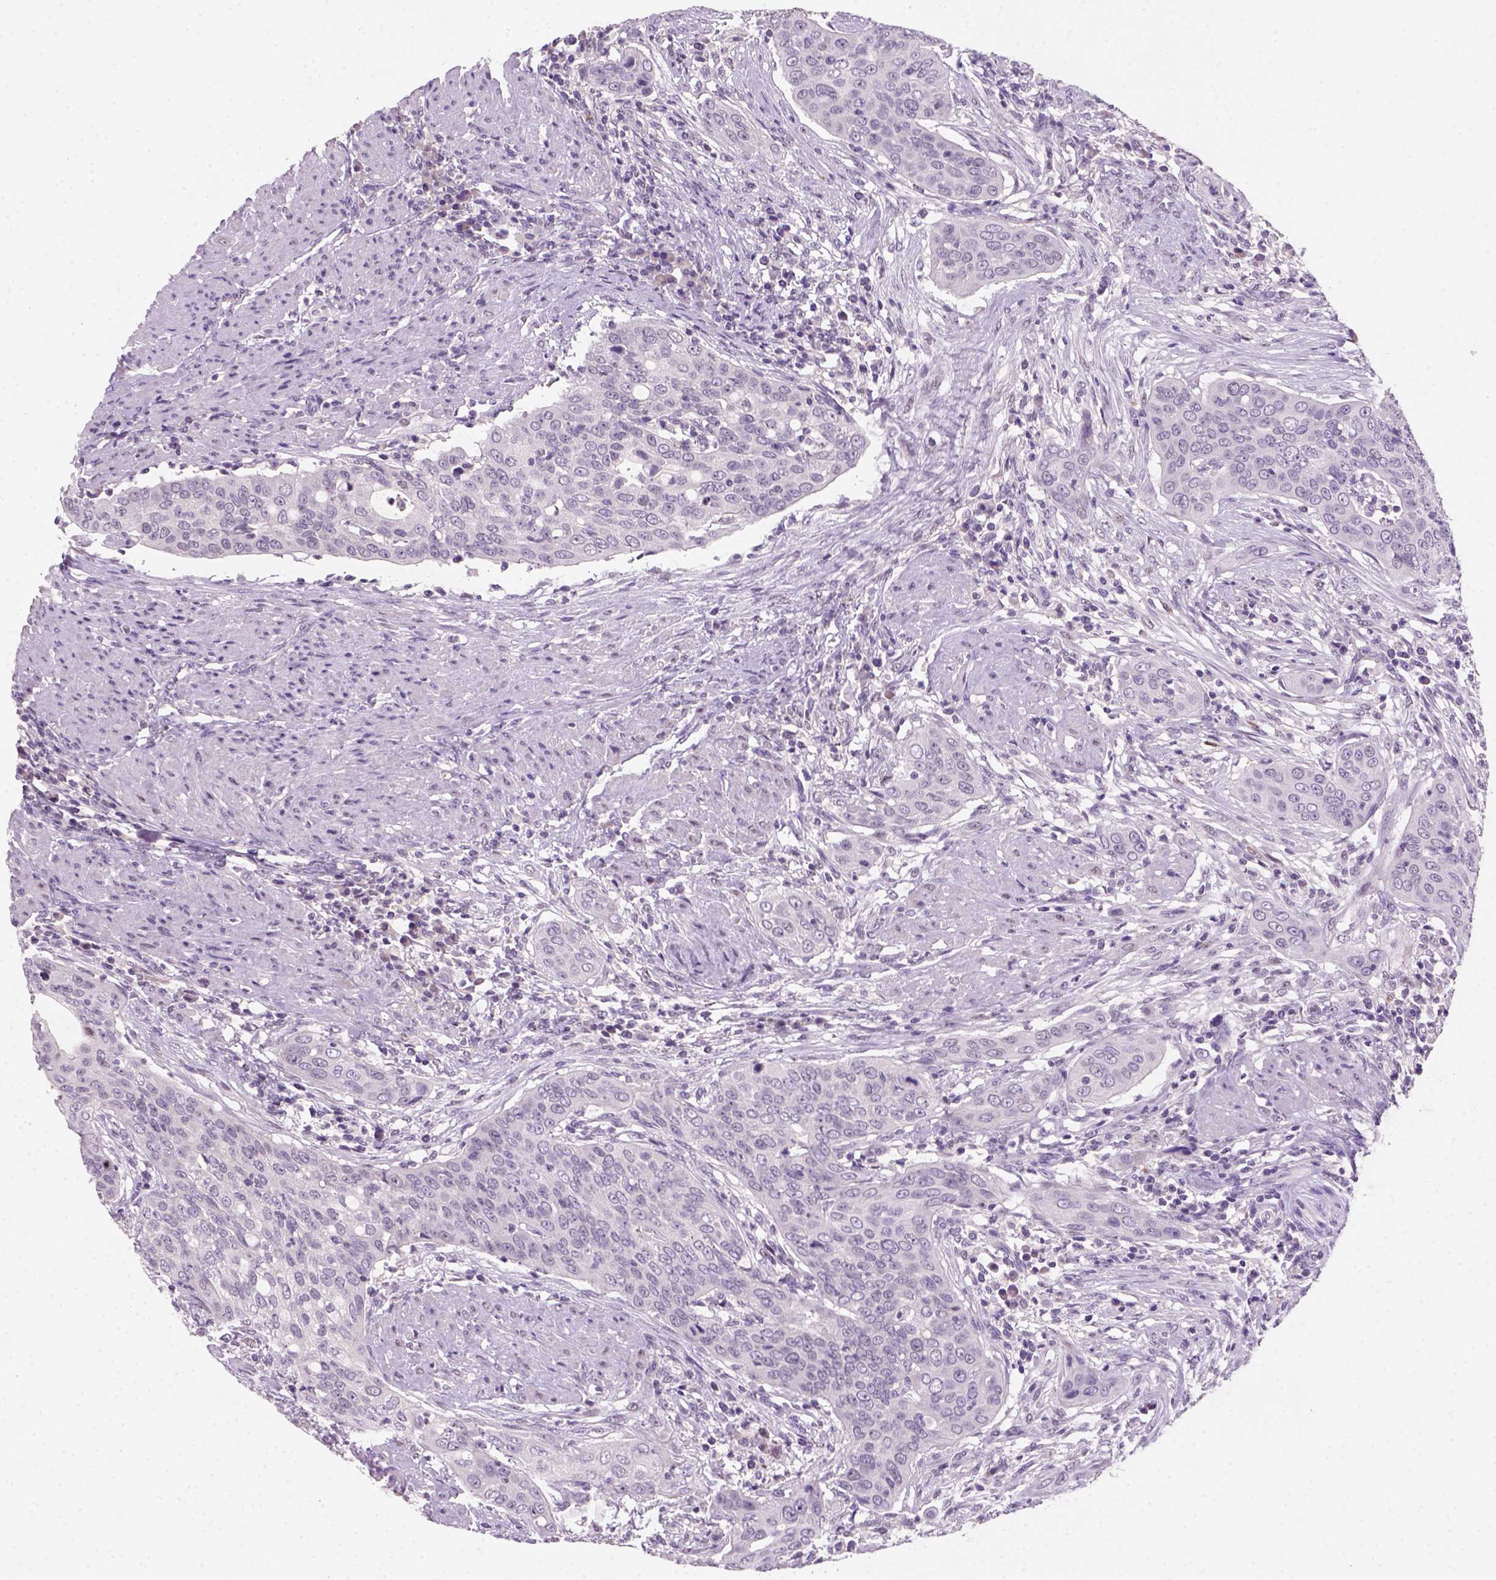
{"staining": {"intensity": "negative", "quantity": "none", "location": "none"}, "tissue": "urothelial cancer", "cell_type": "Tumor cells", "image_type": "cancer", "snomed": [{"axis": "morphology", "description": "Urothelial carcinoma, High grade"}, {"axis": "topography", "description": "Urinary bladder"}], "caption": "Tumor cells are negative for protein expression in human urothelial carcinoma (high-grade). (DAB (3,3'-diaminobenzidine) immunohistochemistry (IHC), high magnification).", "gene": "ZMAT4", "patient": {"sex": "male", "age": 82}}